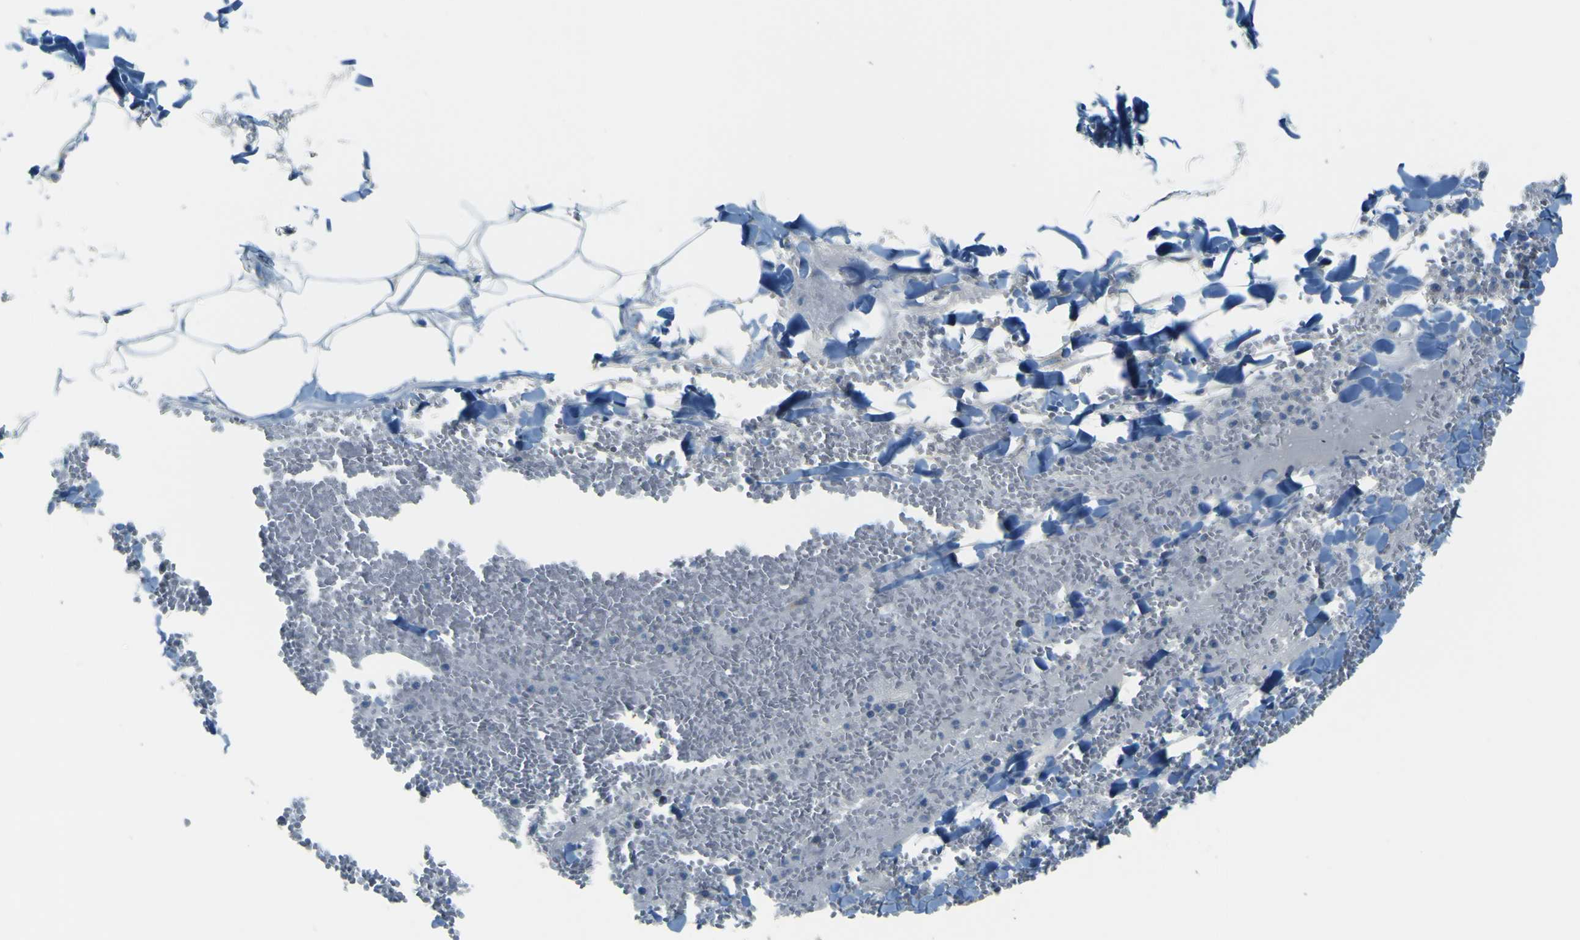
{"staining": {"intensity": "negative", "quantity": "none", "location": "none"}, "tissue": "adipose tissue", "cell_type": "Adipocytes", "image_type": "normal", "snomed": [{"axis": "morphology", "description": "Normal tissue, NOS"}, {"axis": "topography", "description": "Adipose tissue"}, {"axis": "topography", "description": "Peripheral nerve tissue"}], "caption": "High power microscopy photomicrograph of an IHC photomicrograph of benign adipose tissue, revealing no significant staining in adipocytes.", "gene": "FKTN", "patient": {"sex": "male", "age": 52}}